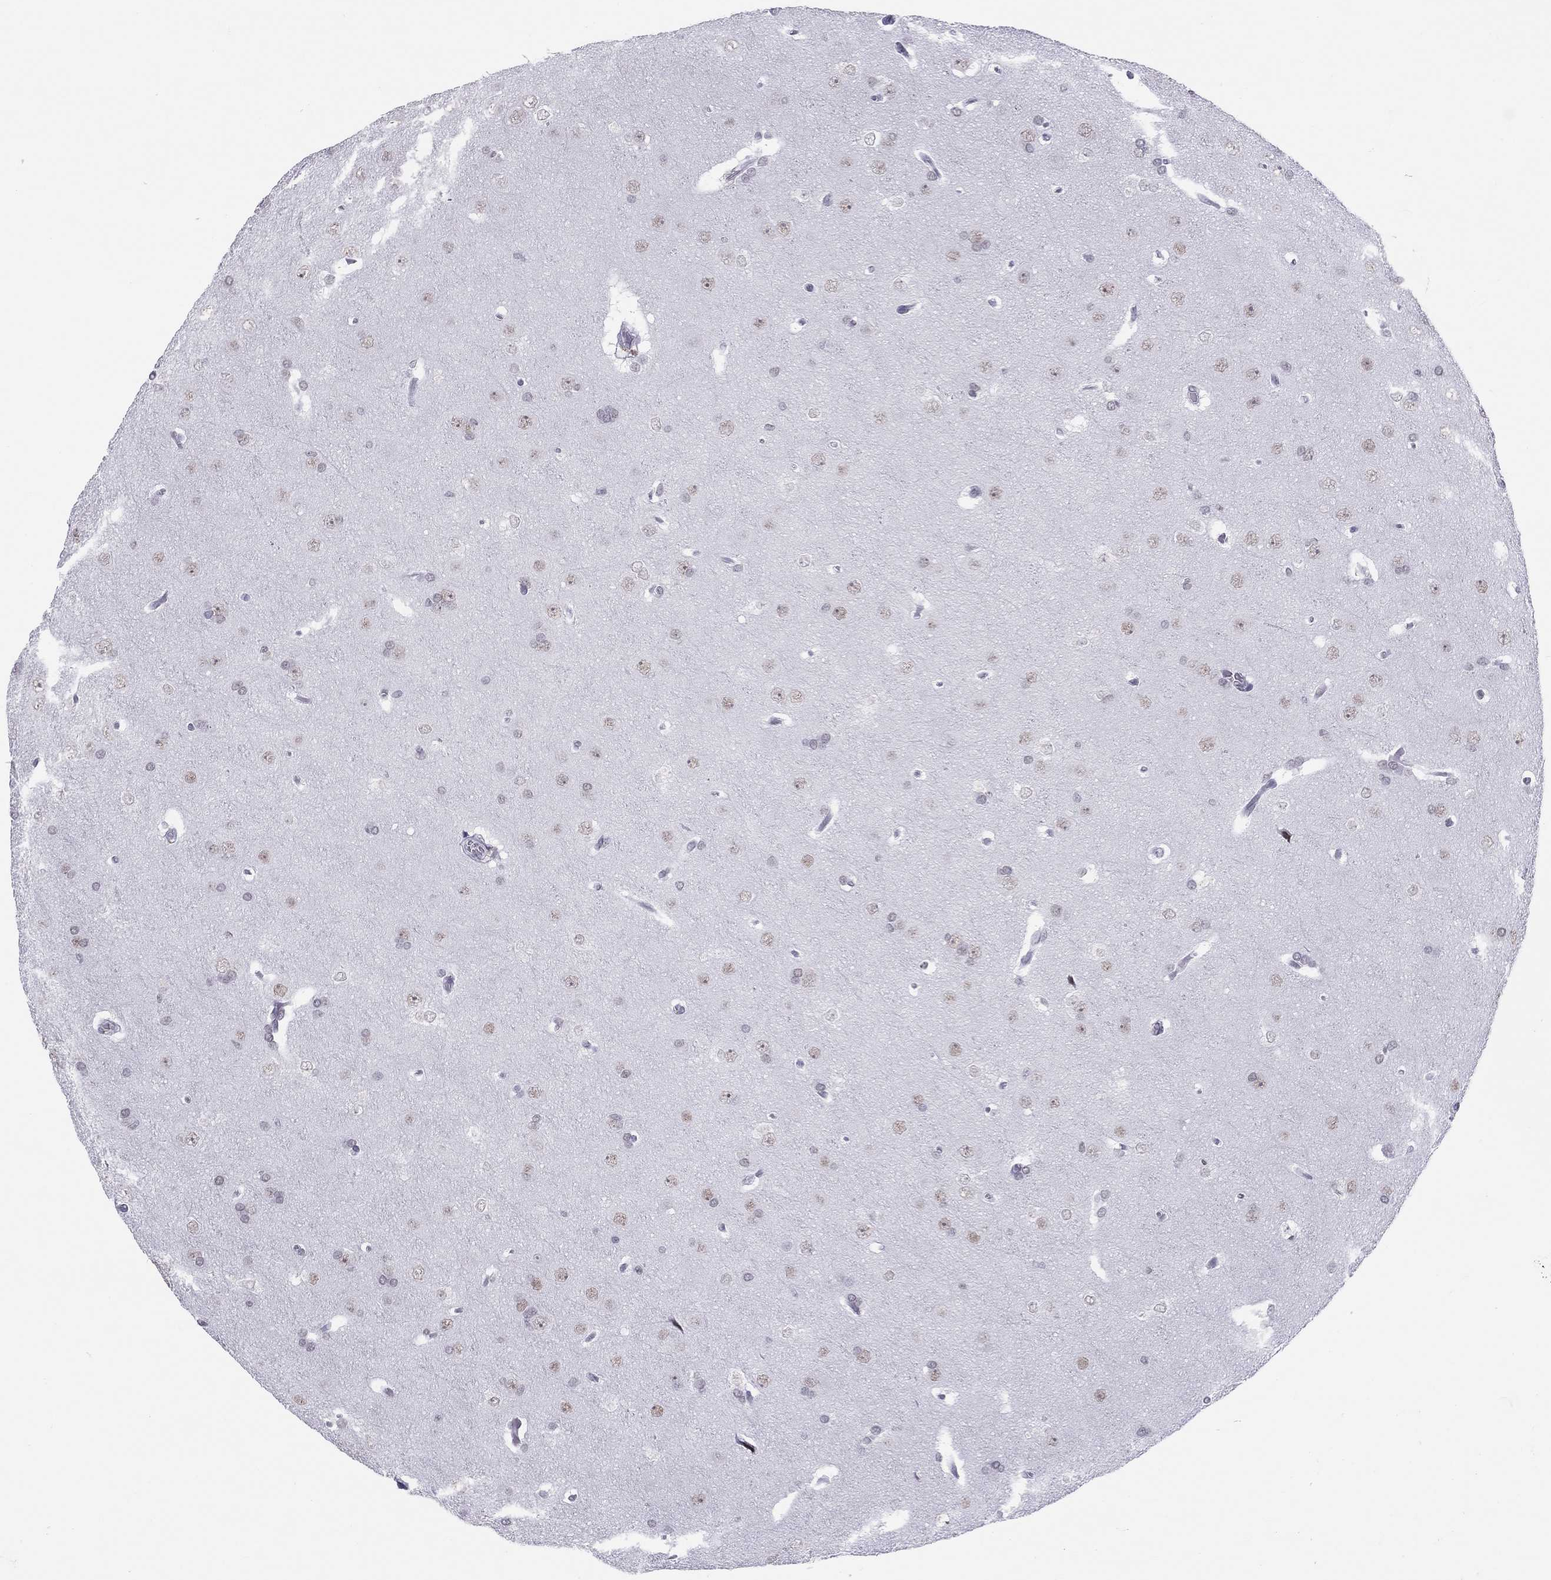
{"staining": {"intensity": "negative", "quantity": "none", "location": "none"}, "tissue": "glioma", "cell_type": "Tumor cells", "image_type": "cancer", "snomed": [{"axis": "morphology", "description": "Glioma, malignant, Low grade"}, {"axis": "topography", "description": "Brain"}], "caption": "There is no significant staining in tumor cells of glioma.", "gene": "JHY", "patient": {"sex": "female", "age": 32}}